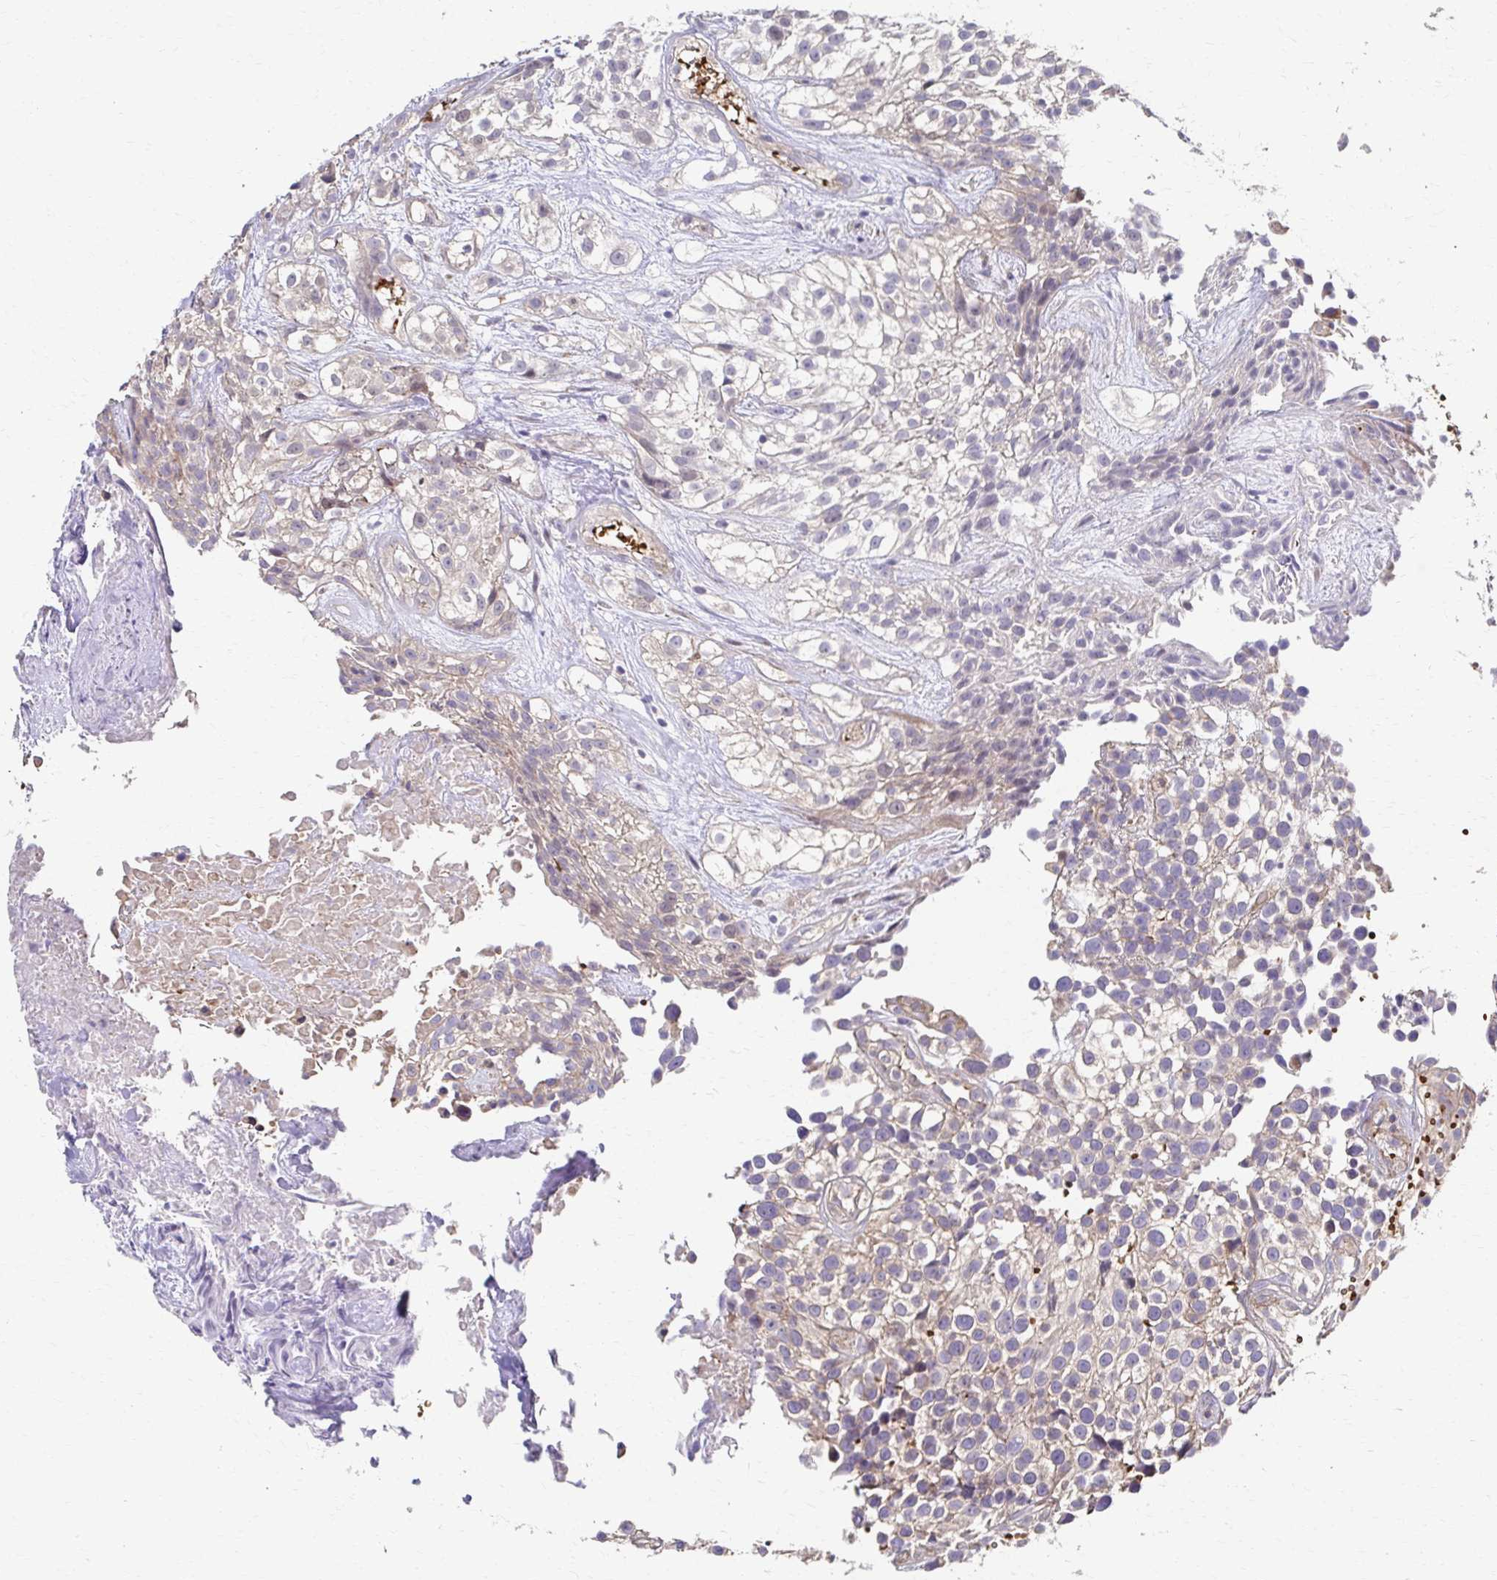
{"staining": {"intensity": "weak", "quantity": "<25%", "location": "cytoplasmic/membranous"}, "tissue": "urothelial cancer", "cell_type": "Tumor cells", "image_type": "cancer", "snomed": [{"axis": "morphology", "description": "Urothelial carcinoma, High grade"}, {"axis": "topography", "description": "Urinary bladder"}], "caption": "Tumor cells are negative for protein expression in human urothelial carcinoma (high-grade). (Stains: DAB IHC with hematoxylin counter stain, Microscopy: brightfield microscopy at high magnification).", "gene": "SKA2", "patient": {"sex": "male", "age": 56}}